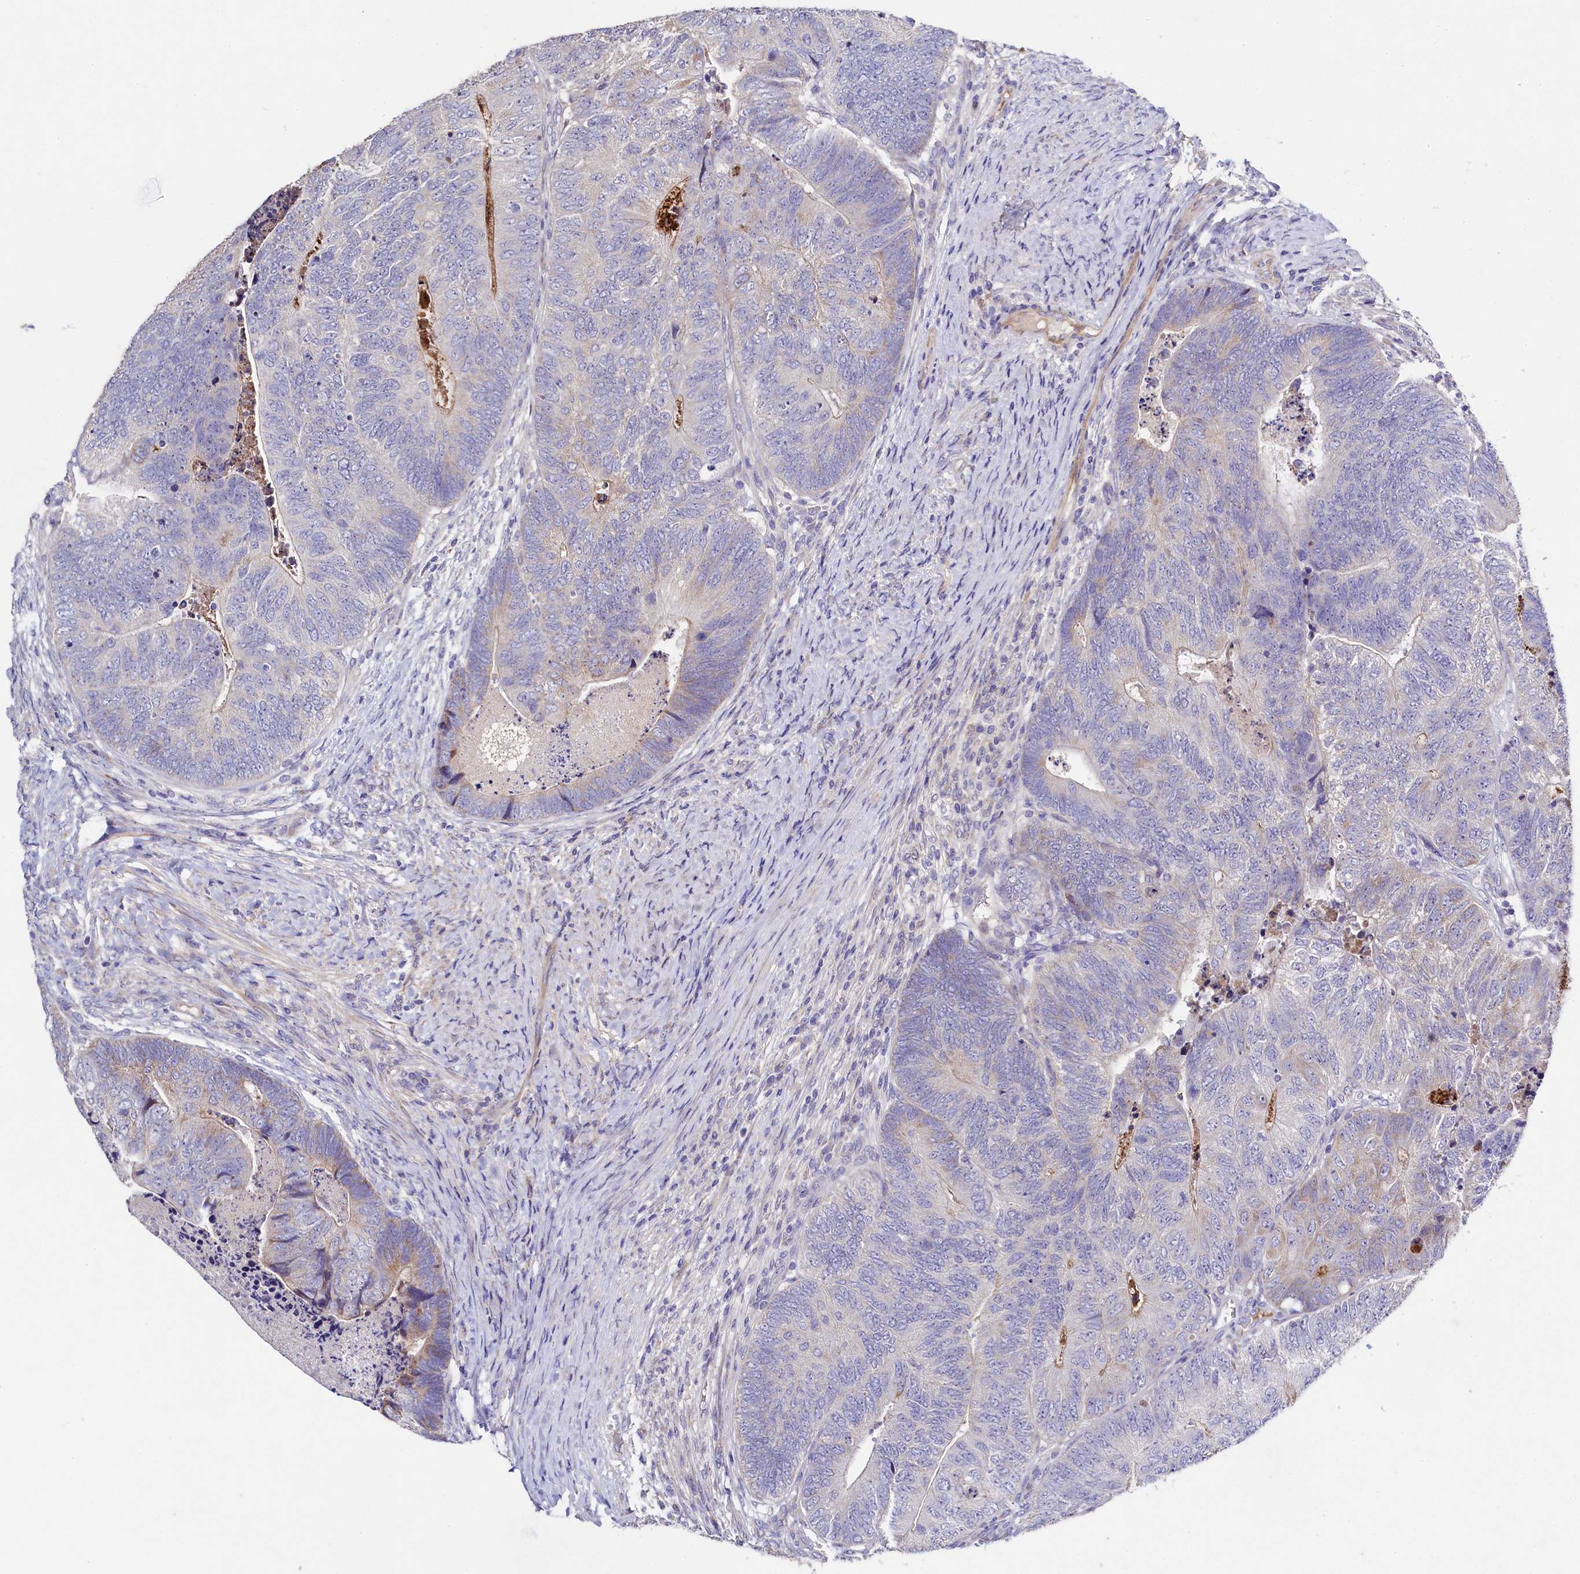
{"staining": {"intensity": "weak", "quantity": "<25%", "location": "cytoplasmic/membranous"}, "tissue": "colorectal cancer", "cell_type": "Tumor cells", "image_type": "cancer", "snomed": [{"axis": "morphology", "description": "Adenocarcinoma, NOS"}, {"axis": "topography", "description": "Colon"}], "caption": "The micrograph demonstrates no staining of tumor cells in colorectal cancer (adenocarcinoma).", "gene": "FXYD6", "patient": {"sex": "female", "age": 67}}